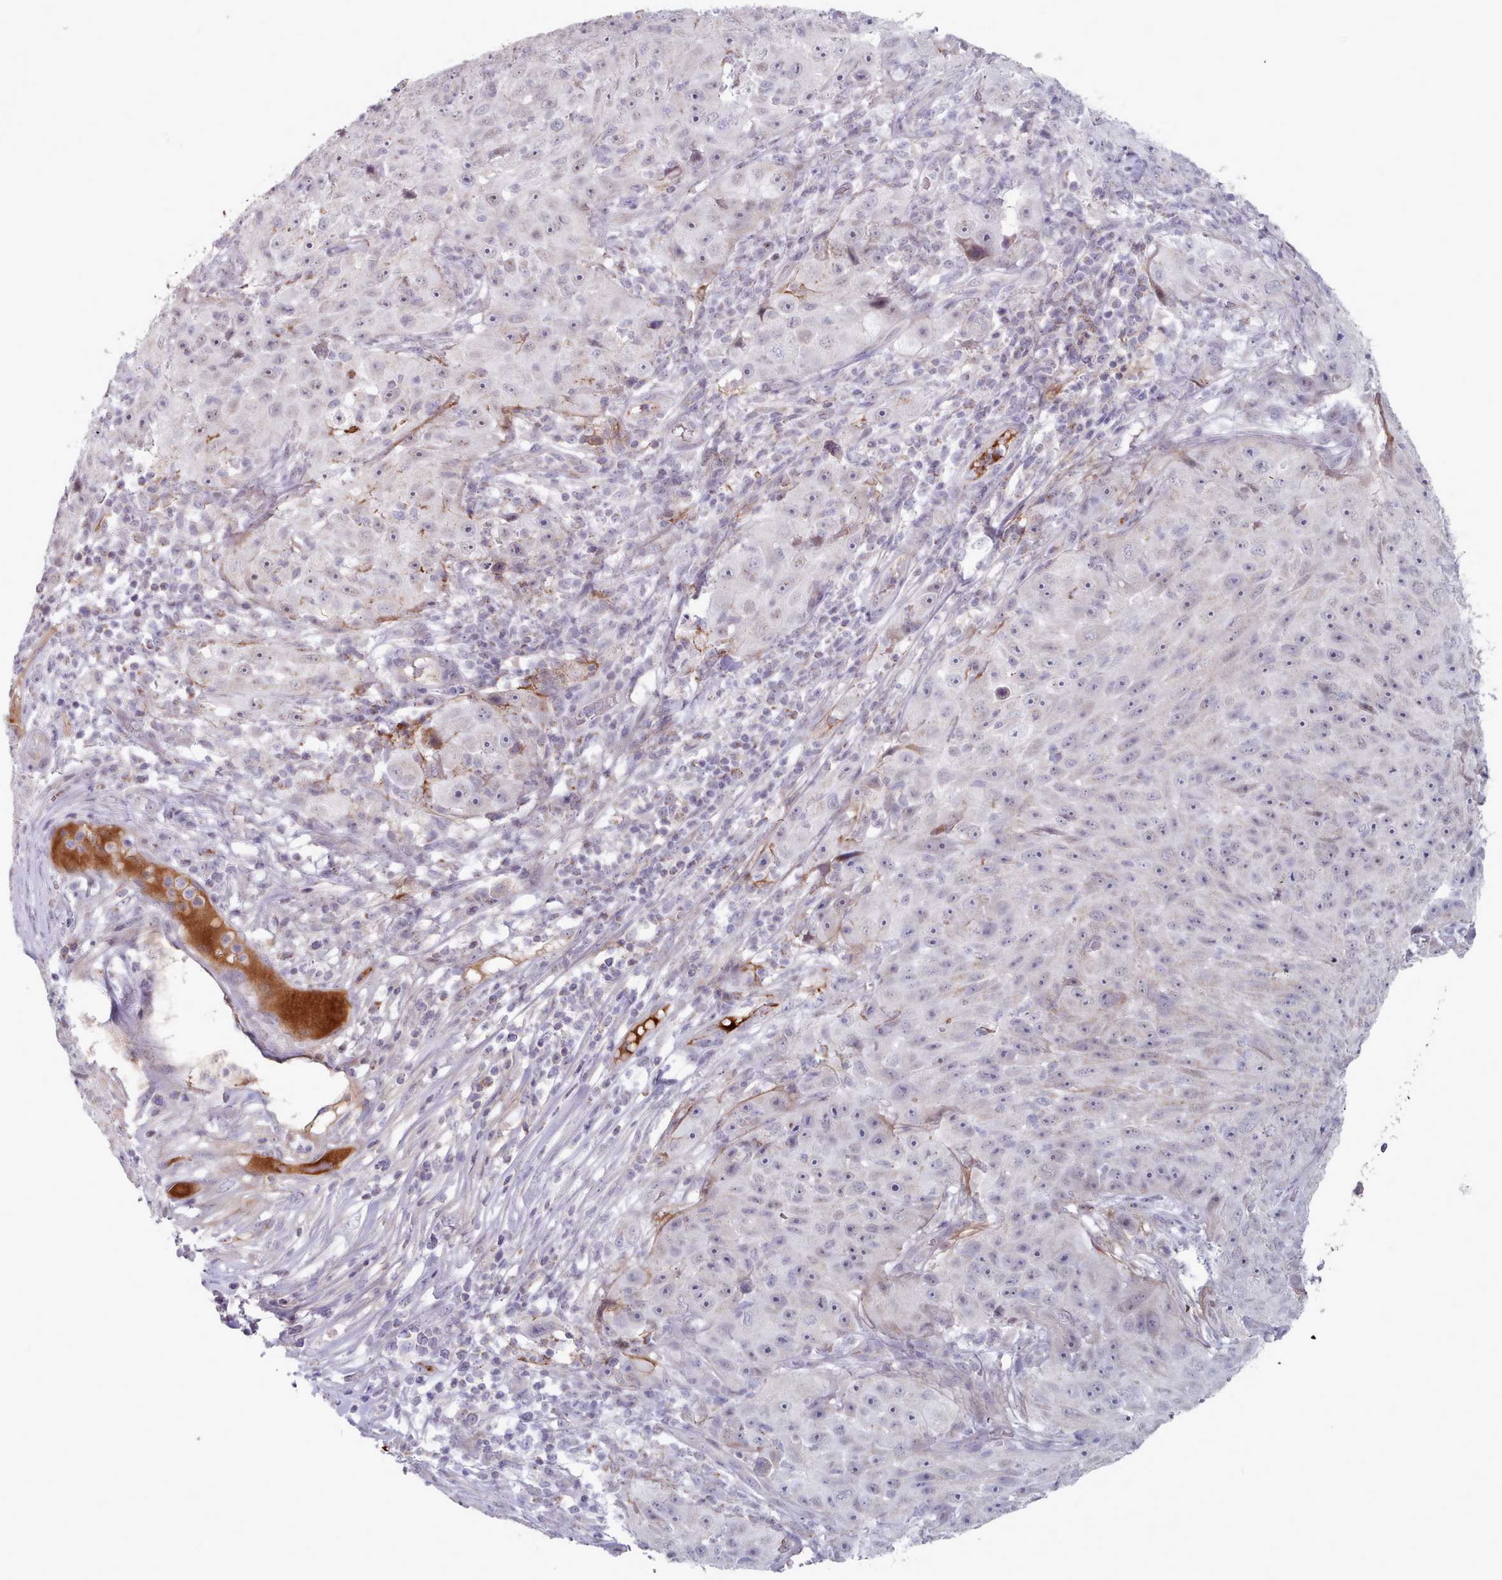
{"staining": {"intensity": "negative", "quantity": "none", "location": "none"}, "tissue": "skin cancer", "cell_type": "Tumor cells", "image_type": "cancer", "snomed": [{"axis": "morphology", "description": "Squamous cell carcinoma, NOS"}, {"axis": "topography", "description": "Skin"}], "caption": "Tumor cells are negative for brown protein staining in skin cancer.", "gene": "TRARG1", "patient": {"sex": "female", "age": 87}}